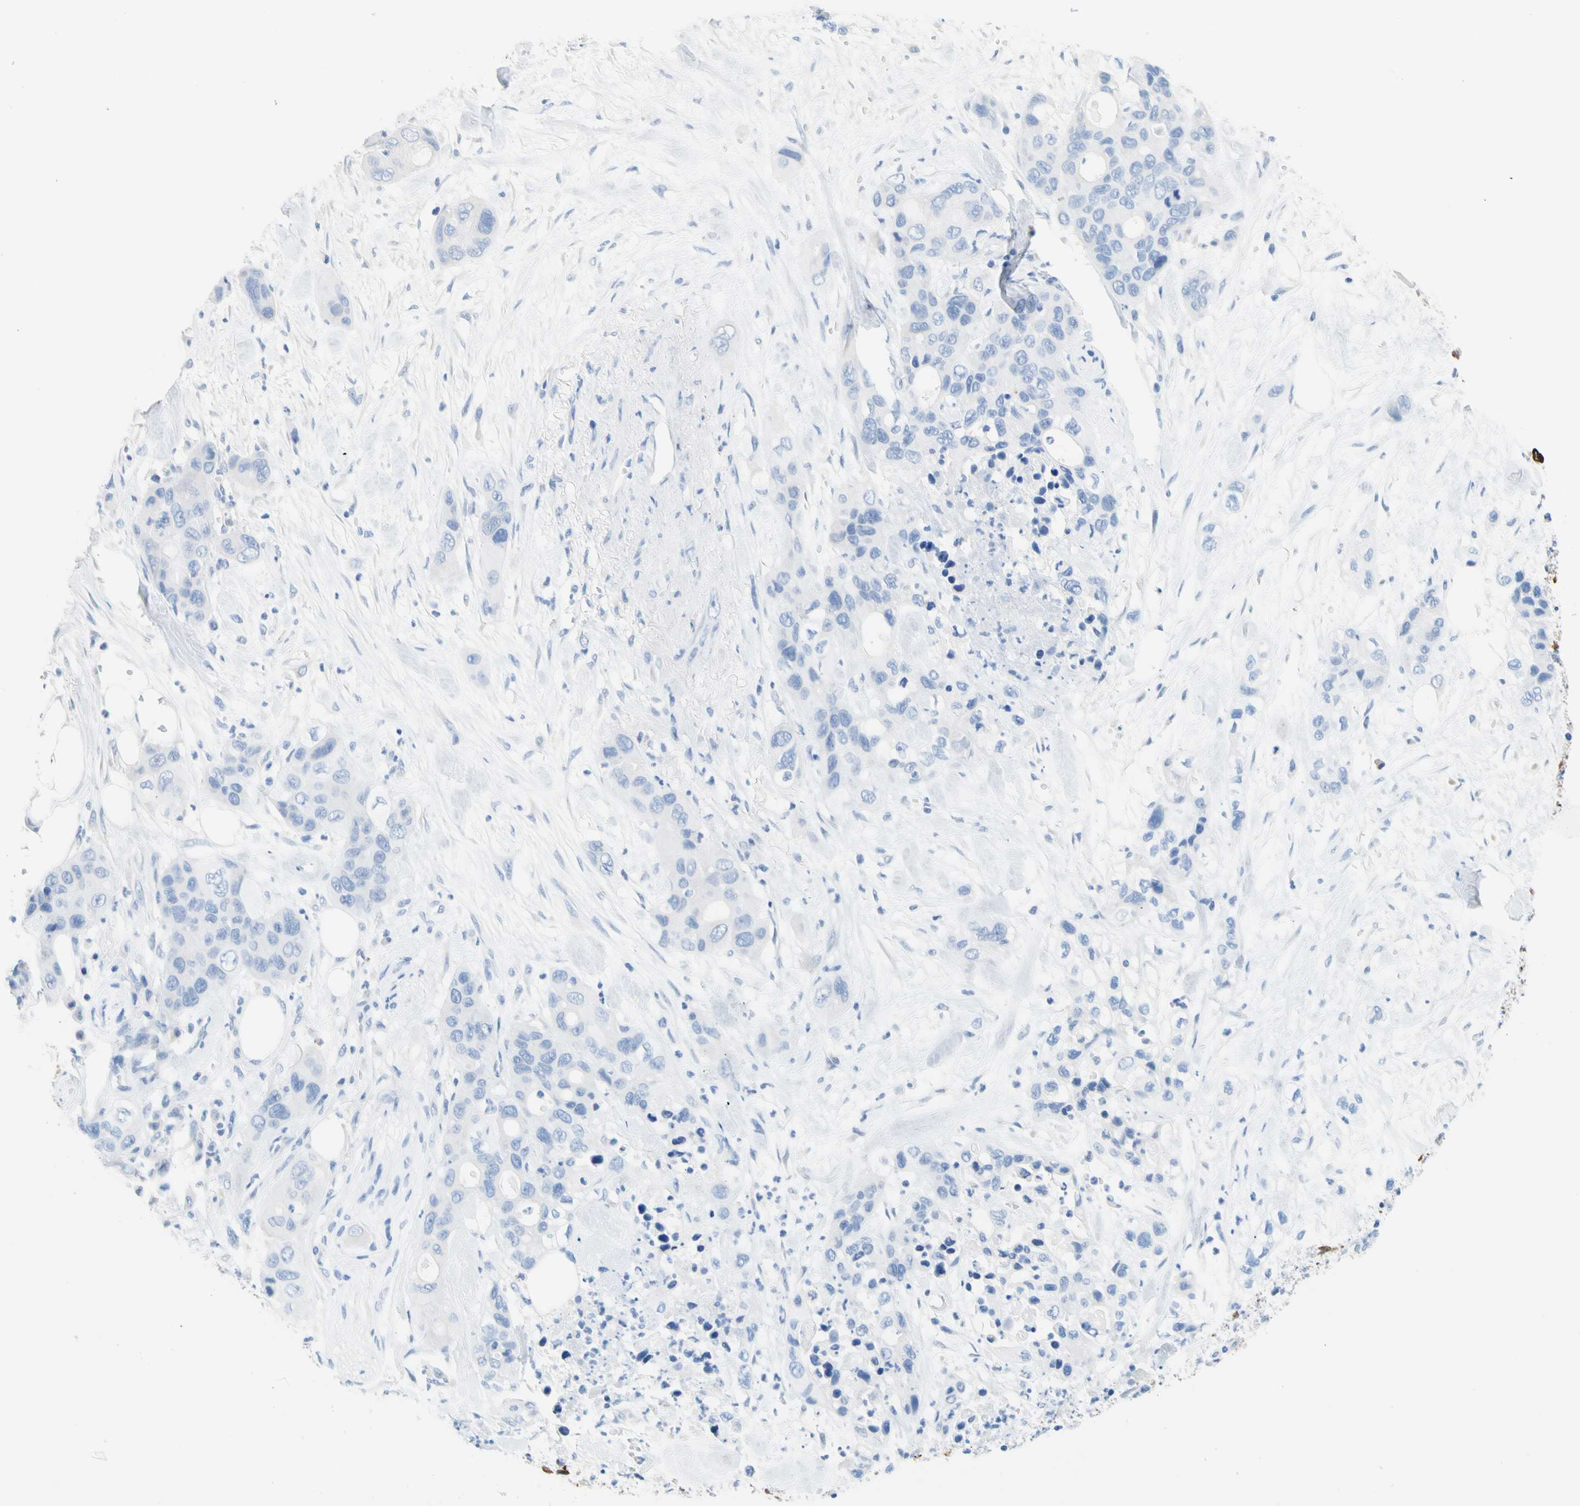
{"staining": {"intensity": "negative", "quantity": "none", "location": "none"}, "tissue": "pancreatic cancer", "cell_type": "Tumor cells", "image_type": "cancer", "snomed": [{"axis": "morphology", "description": "Adenocarcinoma, NOS"}, {"axis": "topography", "description": "Pancreas"}], "caption": "Human pancreatic cancer (adenocarcinoma) stained for a protein using immunohistochemistry (IHC) displays no expression in tumor cells.", "gene": "CEL", "patient": {"sex": "female", "age": 71}}